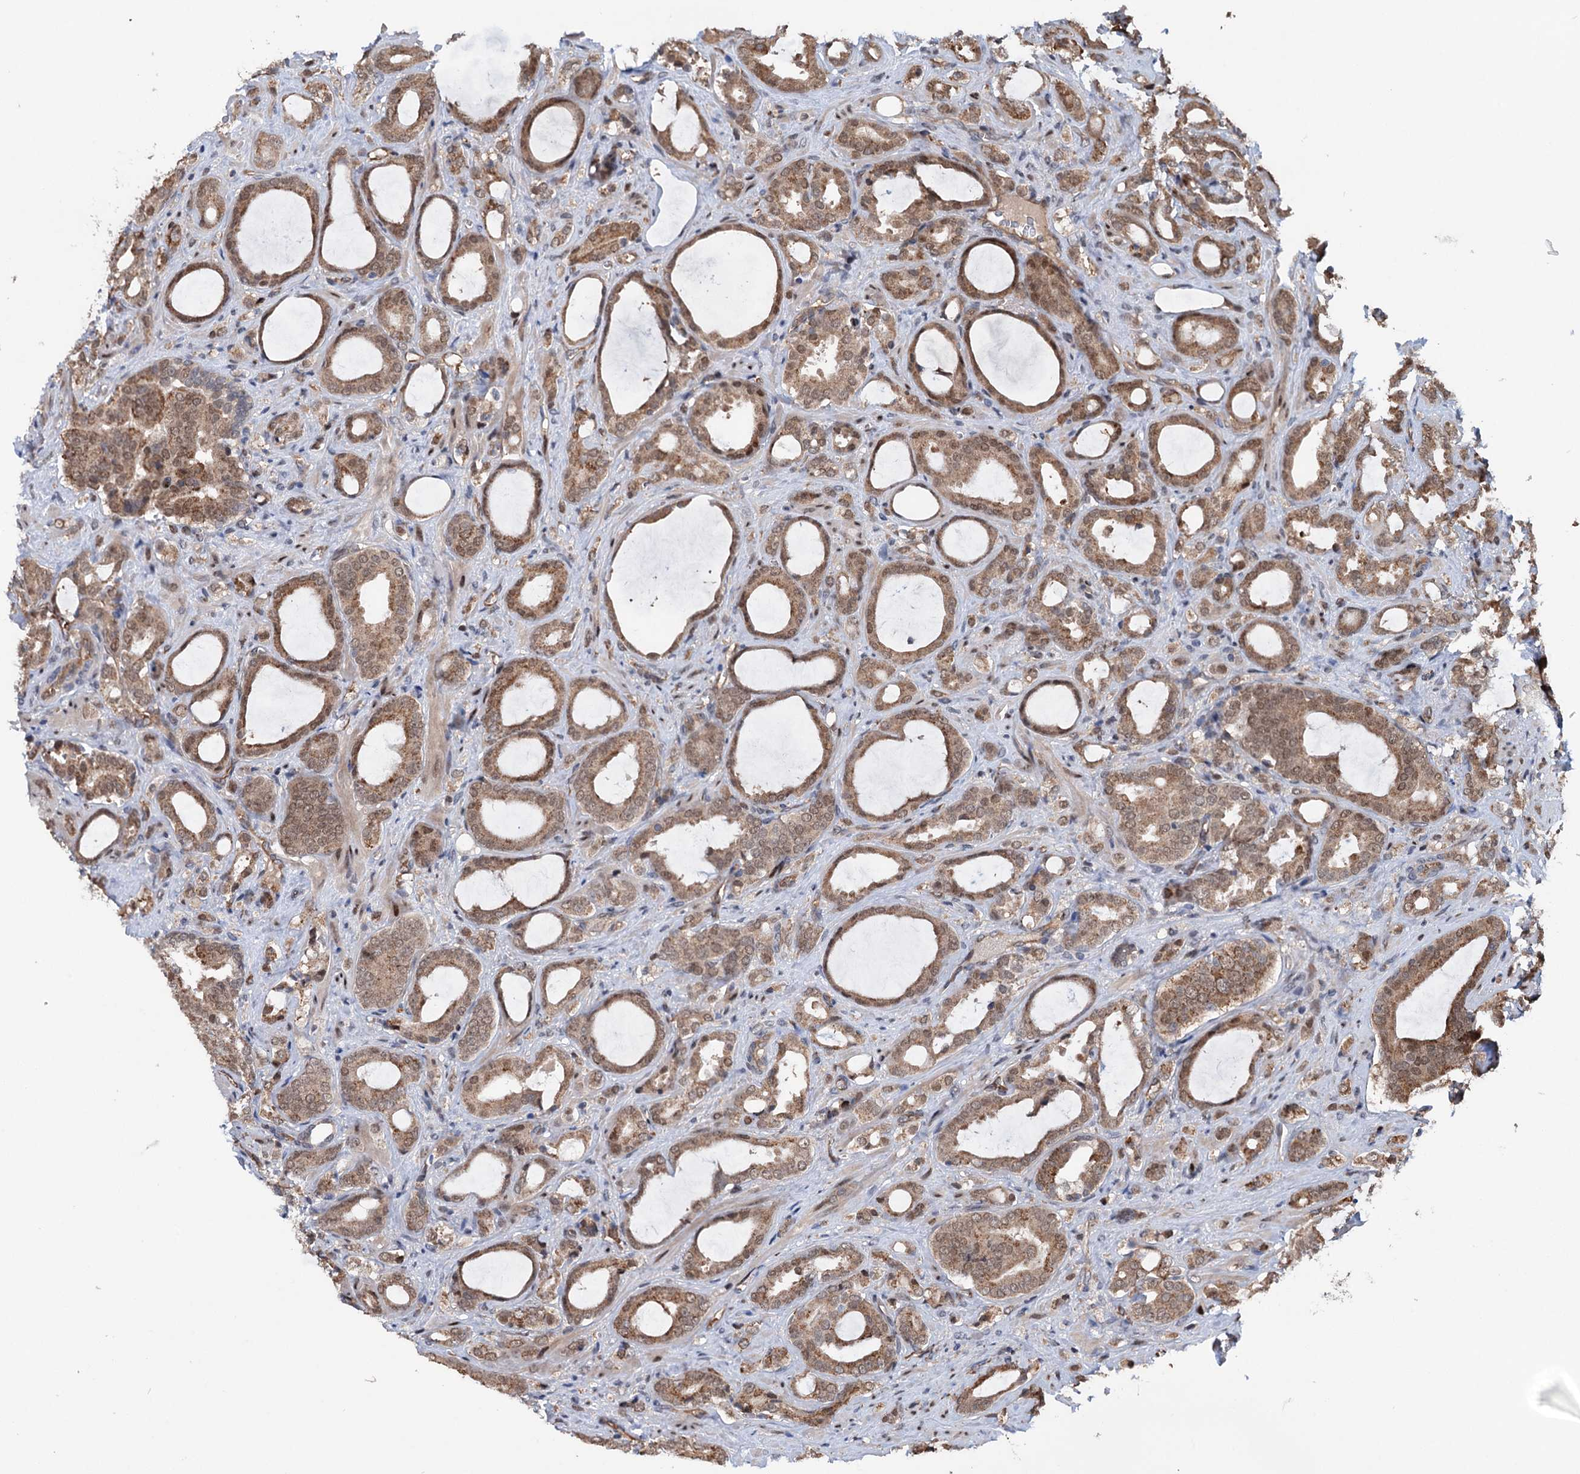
{"staining": {"intensity": "moderate", "quantity": ">75%", "location": "cytoplasmic/membranous,nuclear"}, "tissue": "prostate cancer", "cell_type": "Tumor cells", "image_type": "cancer", "snomed": [{"axis": "morphology", "description": "Adenocarcinoma, High grade"}, {"axis": "topography", "description": "Prostate"}], "caption": "Immunohistochemical staining of human prostate adenocarcinoma (high-grade) reveals medium levels of moderate cytoplasmic/membranous and nuclear protein staining in about >75% of tumor cells.", "gene": "NCAPD2", "patient": {"sex": "male", "age": 72}}